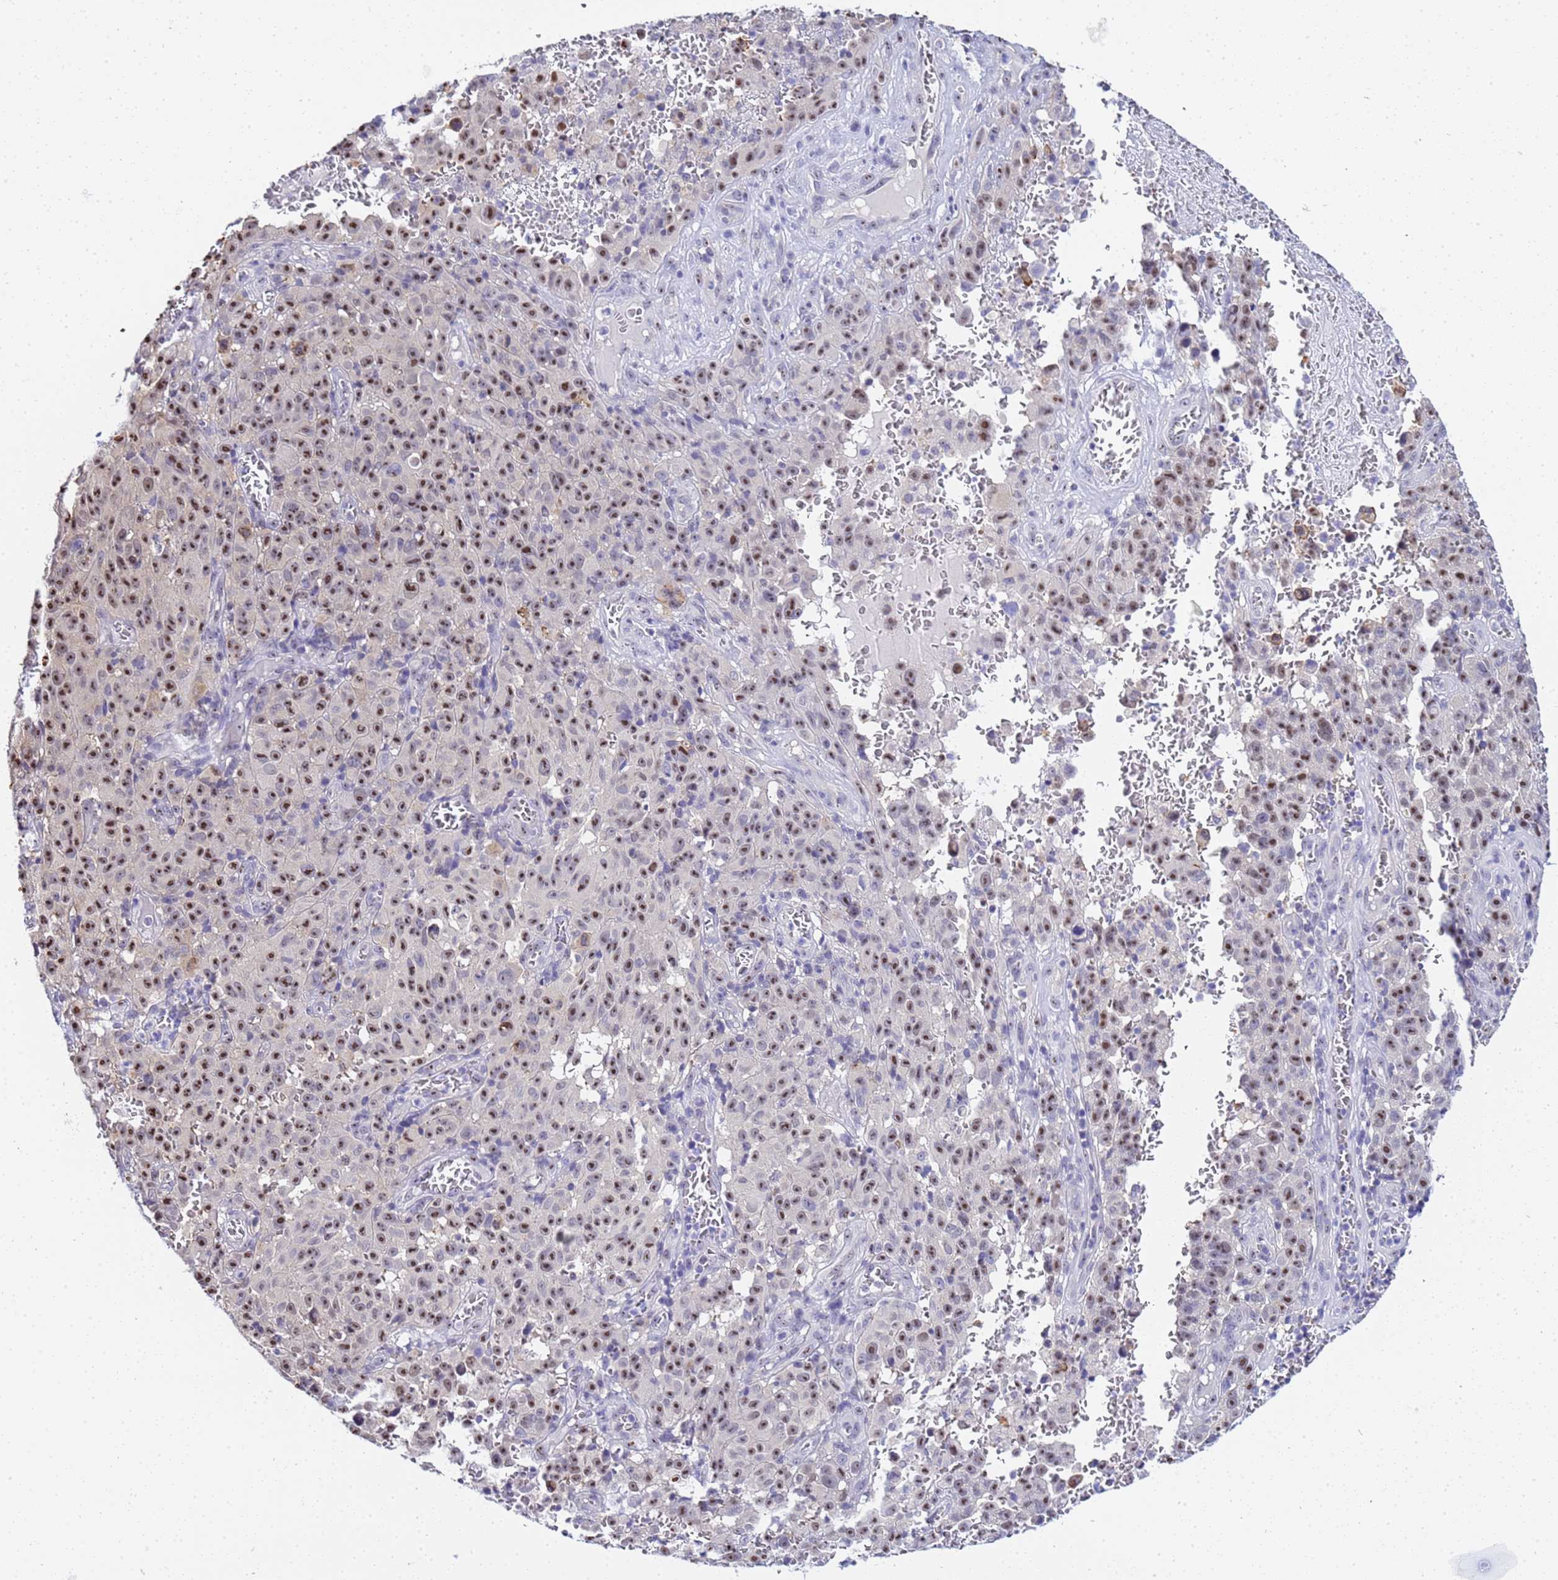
{"staining": {"intensity": "moderate", "quantity": ">75%", "location": "nuclear"}, "tissue": "melanoma", "cell_type": "Tumor cells", "image_type": "cancer", "snomed": [{"axis": "morphology", "description": "Malignant melanoma, NOS"}, {"axis": "topography", "description": "Skin"}], "caption": "Immunohistochemical staining of malignant melanoma exhibits medium levels of moderate nuclear protein positivity in about >75% of tumor cells.", "gene": "ACTL6B", "patient": {"sex": "female", "age": 82}}